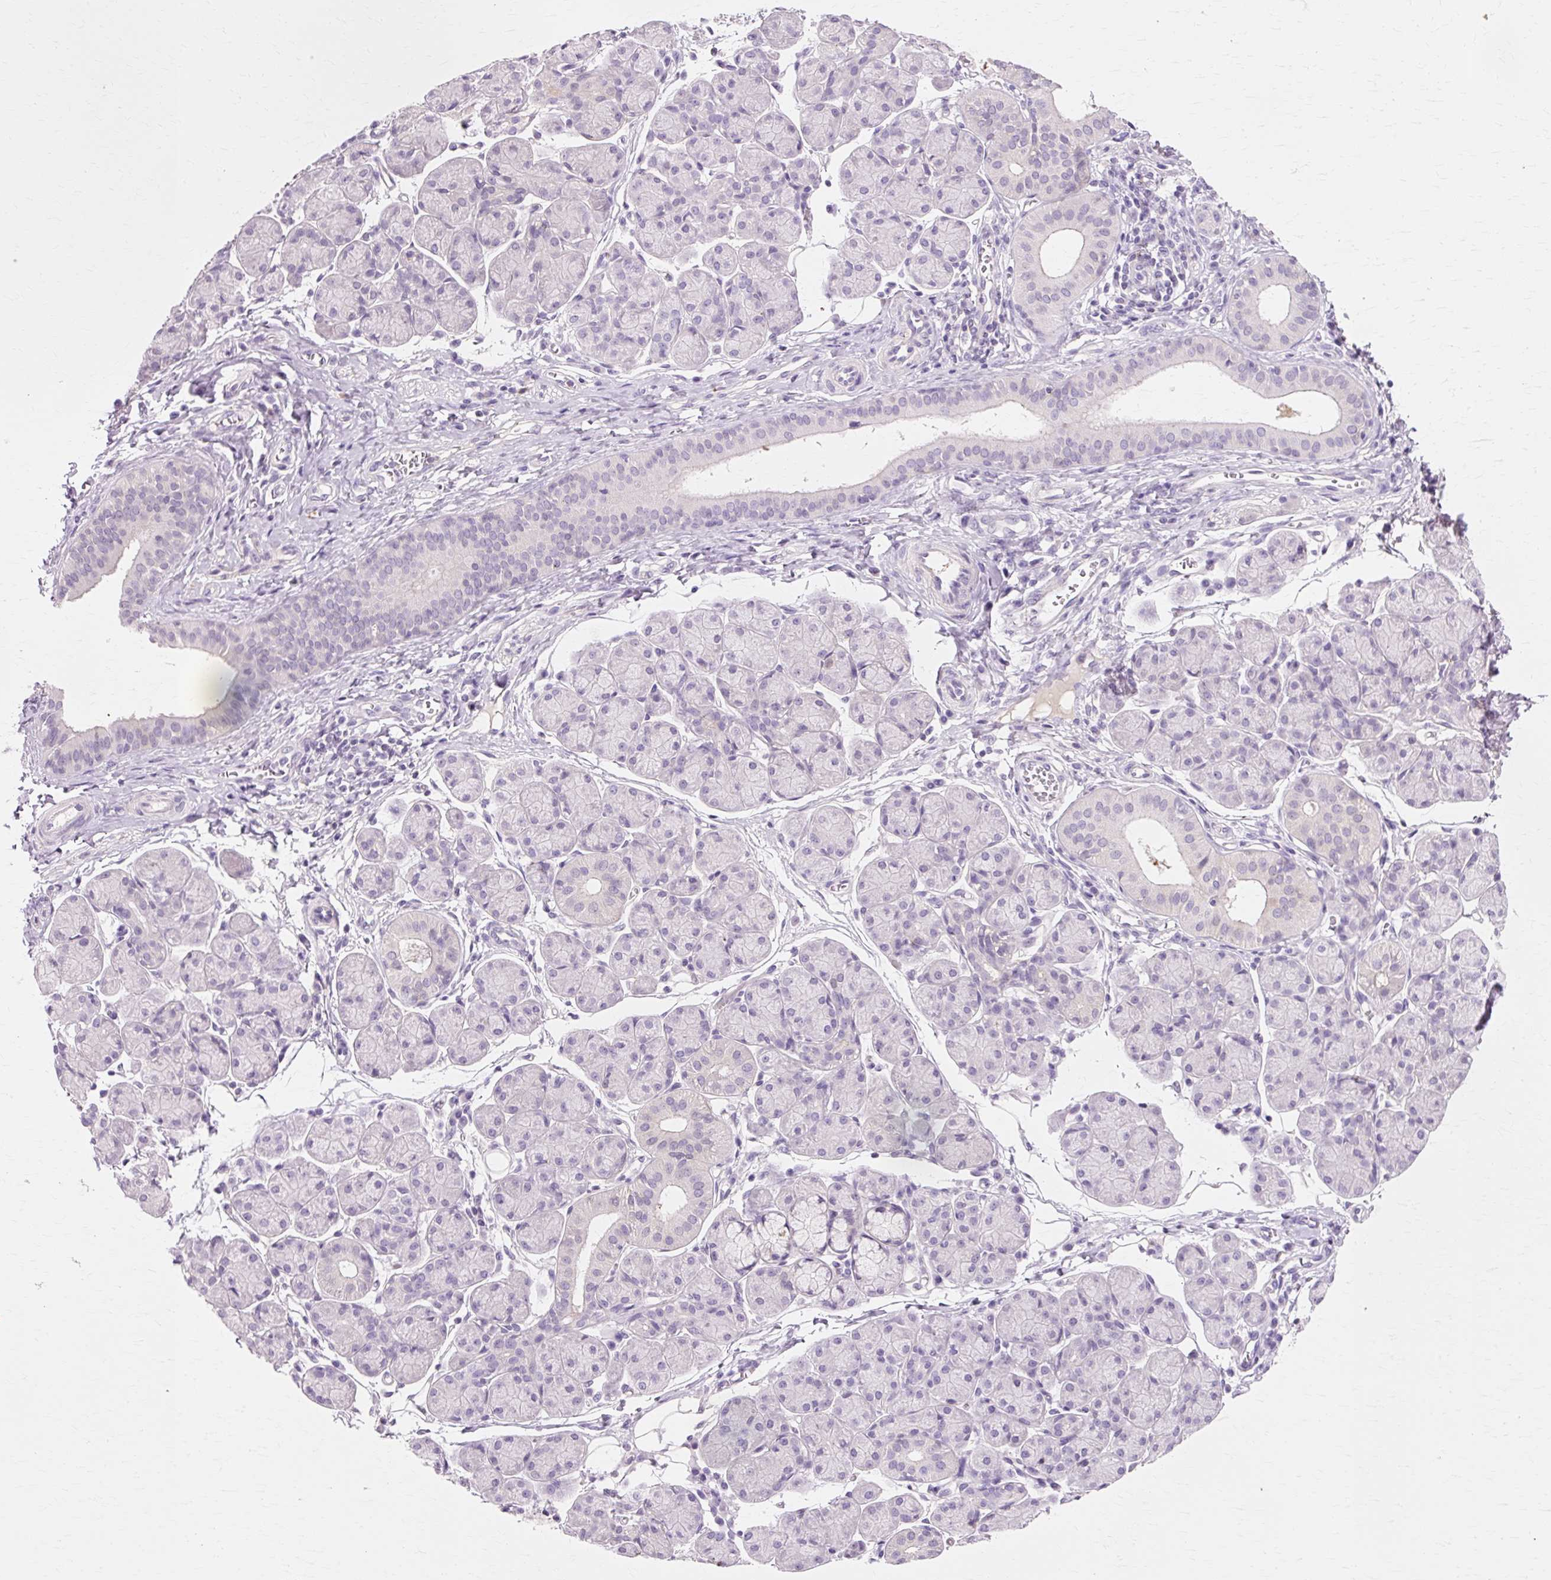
{"staining": {"intensity": "negative", "quantity": "none", "location": "none"}, "tissue": "salivary gland", "cell_type": "Glandular cells", "image_type": "normal", "snomed": [{"axis": "morphology", "description": "Normal tissue, NOS"}, {"axis": "morphology", "description": "Inflammation, NOS"}, {"axis": "topography", "description": "Lymph node"}, {"axis": "topography", "description": "Salivary gland"}], "caption": "Salivary gland was stained to show a protein in brown. There is no significant staining in glandular cells. (Brightfield microscopy of DAB (3,3'-diaminobenzidine) IHC at high magnification).", "gene": "VN1R2", "patient": {"sex": "male", "age": 3}}